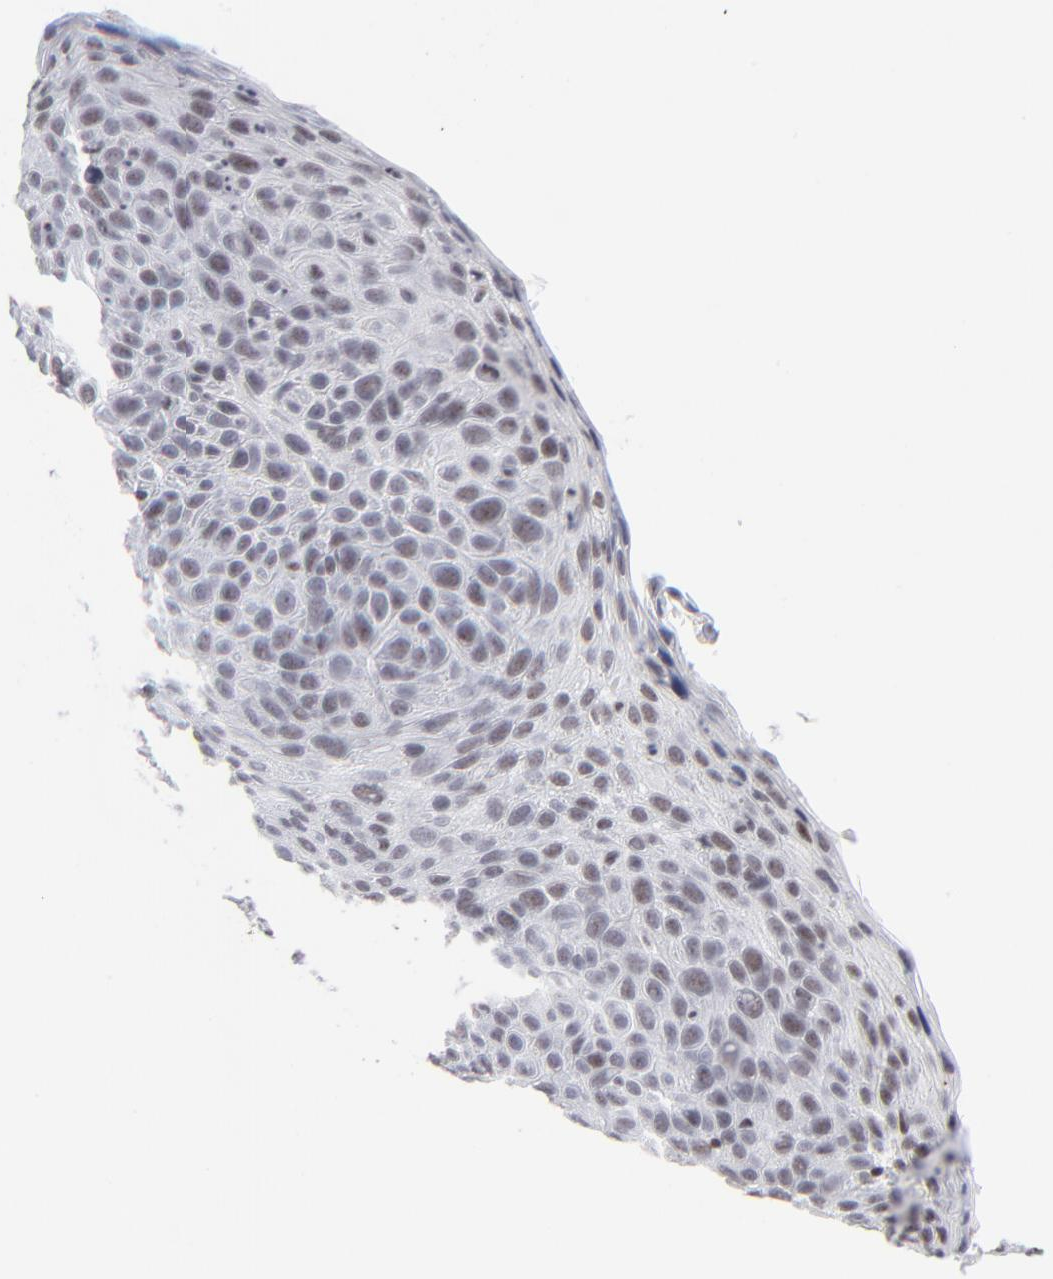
{"staining": {"intensity": "weak", "quantity": "25%-75%", "location": "nuclear"}, "tissue": "skin cancer", "cell_type": "Tumor cells", "image_type": "cancer", "snomed": [{"axis": "morphology", "description": "Squamous cell carcinoma, NOS"}, {"axis": "topography", "description": "Skin"}], "caption": "Skin squamous cell carcinoma stained for a protein (brown) exhibits weak nuclear positive positivity in about 25%-75% of tumor cells.", "gene": "SP2", "patient": {"sex": "male", "age": 87}}